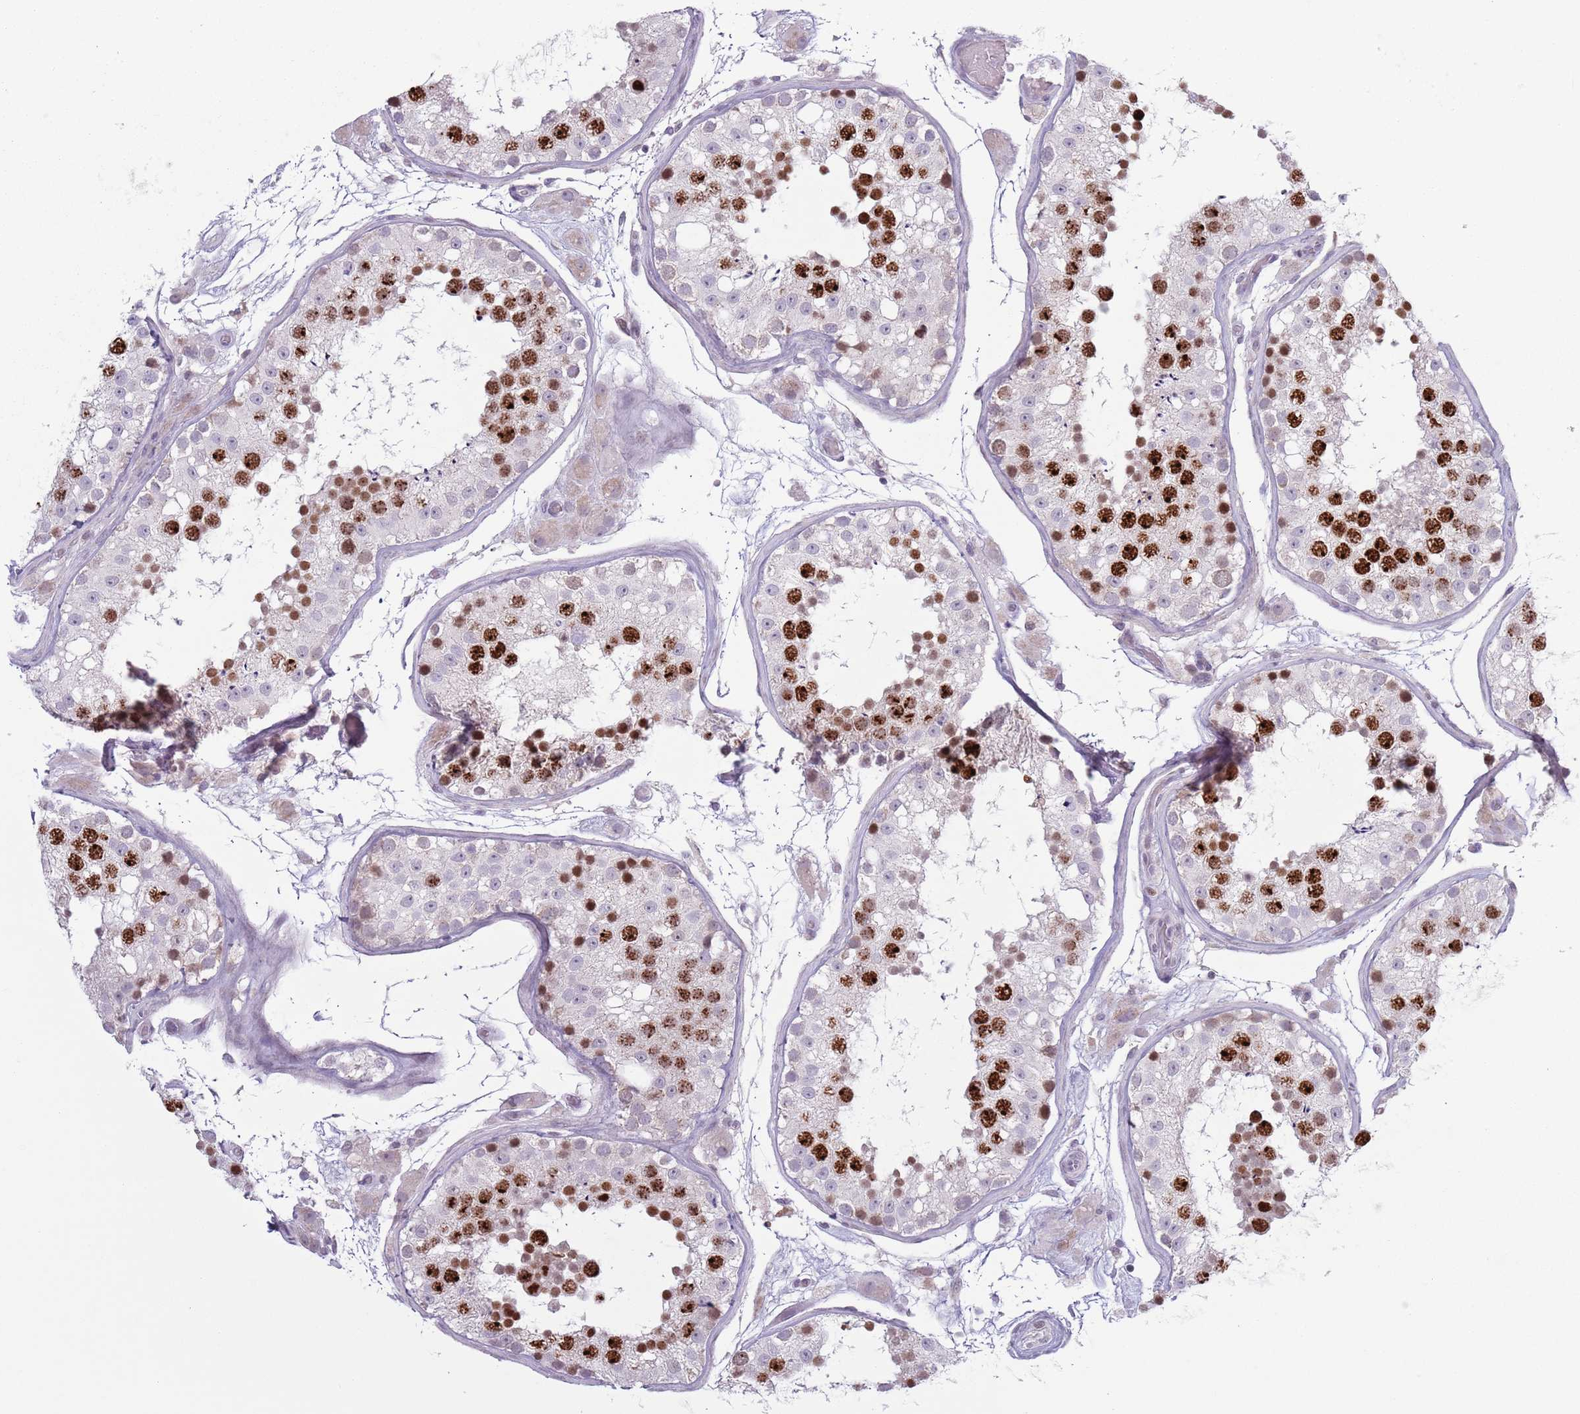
{"staining": {"intensity": "strong", "quantity": "25%-75%", "location": "nuclear"}, "tissue": "testis", "cell_type": "Cells in seminiferous ducts", "image_type": "normal", "snomed": [{"axis": "morphology", "description": "Normal tissue, NOS"}, {"axis": "topography", "description": "Testis"}], "caption": "Testis stained with immunohistochemistry reveals strong nuclear expression in about 25%-75% of cells in seminiferous ducts.", "gene": "MRPL34", "patient": {"sex": "male", "age": 26}}